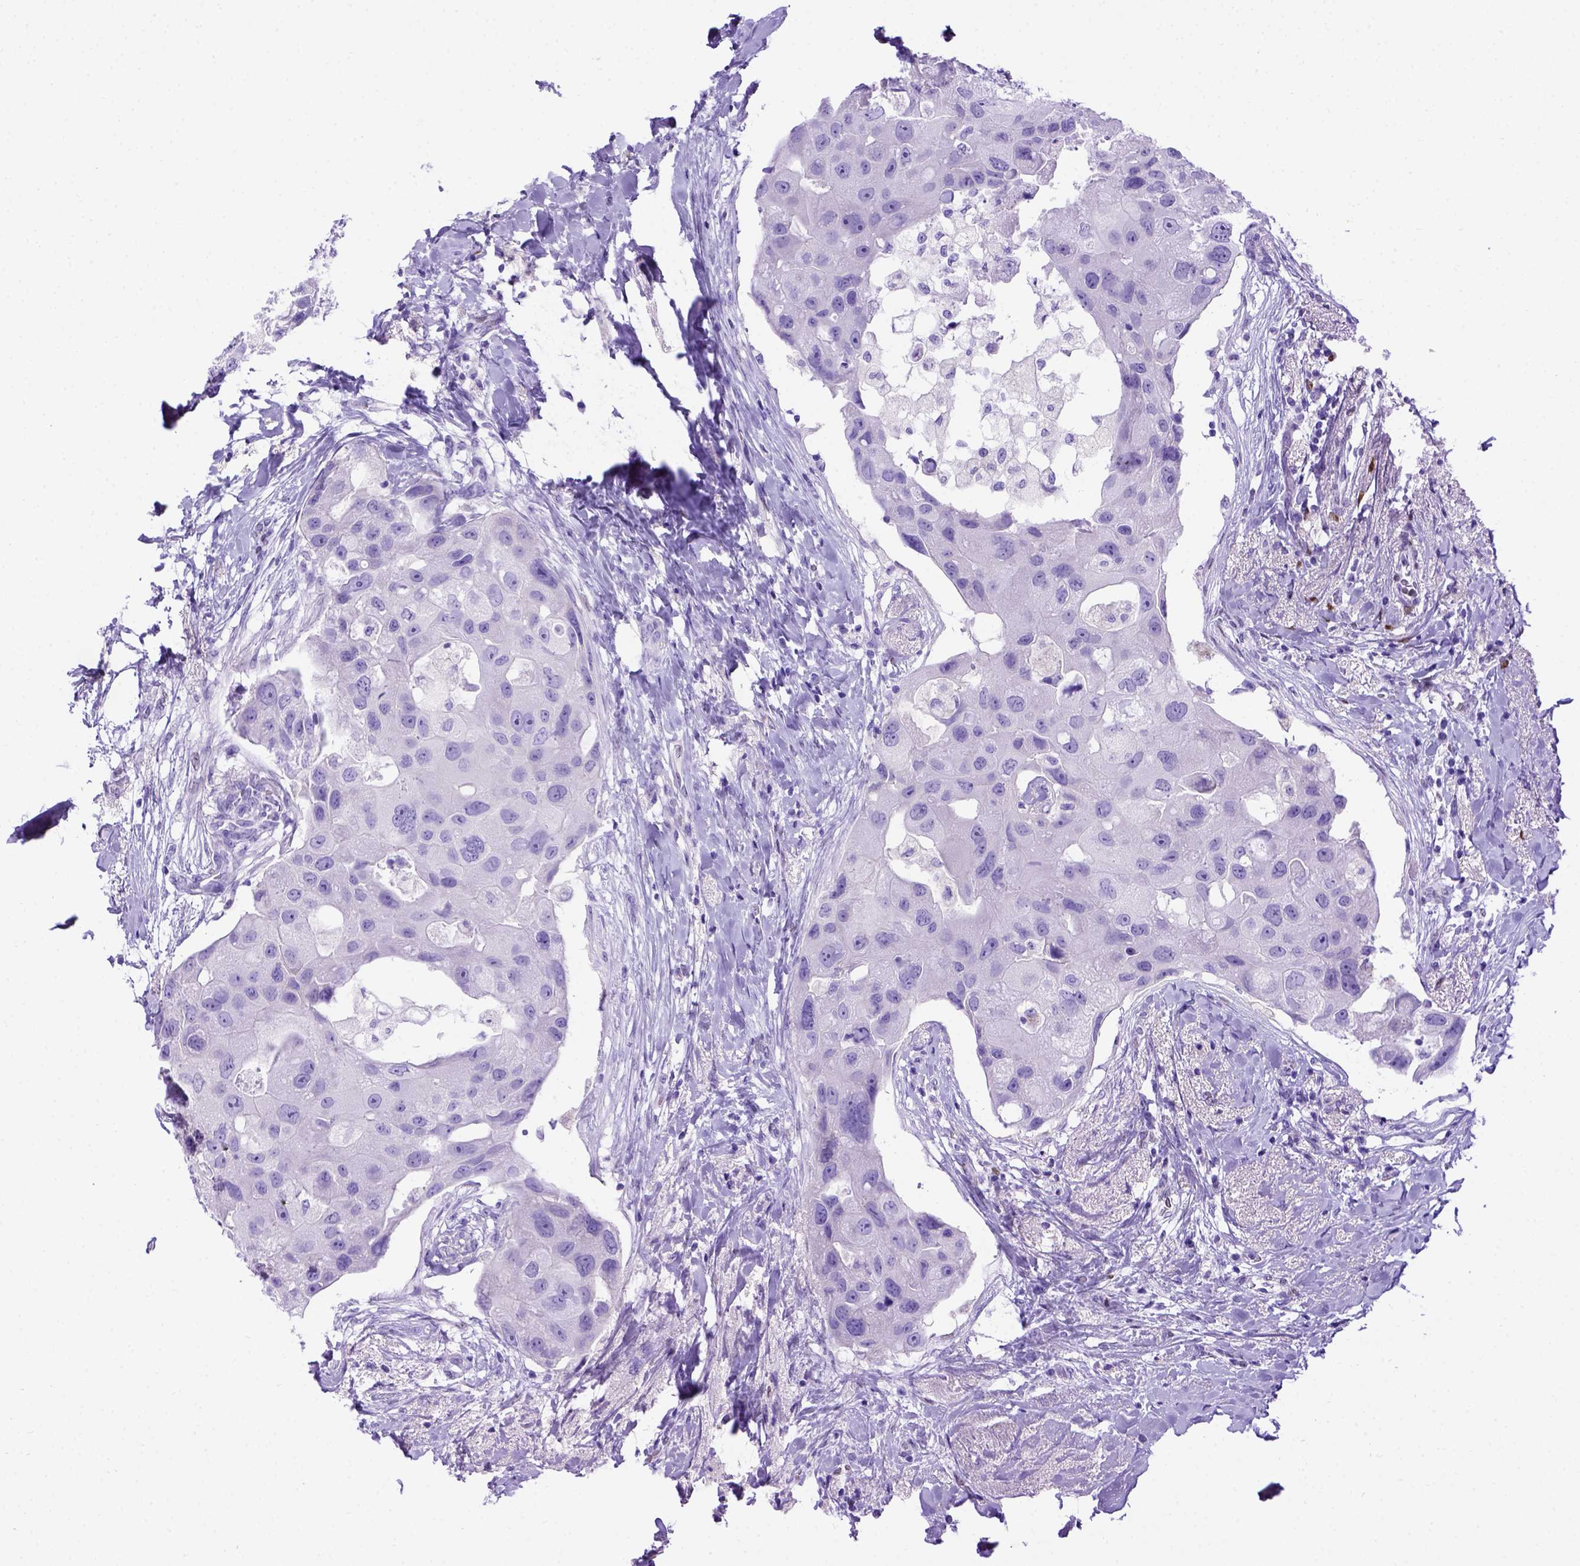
{"staining": {"intensity": "negative", "quantity": "none", "location": "none"}, "tissue": "breast cancer", "cell_type": "Tumor cells", "image_type": "cancer", "snomed": [{"axis": "morphology", "description": "Duct carcinoma"}, {"axis": "topography", "description": "Breast"}], "caption": "Immunohistochemistry image of human breast cancer stained for a protein (brown), which shows no positivity in tumor cells.", "gene": "MEOX2", "patient": {"sex": "female", "age": 43}}